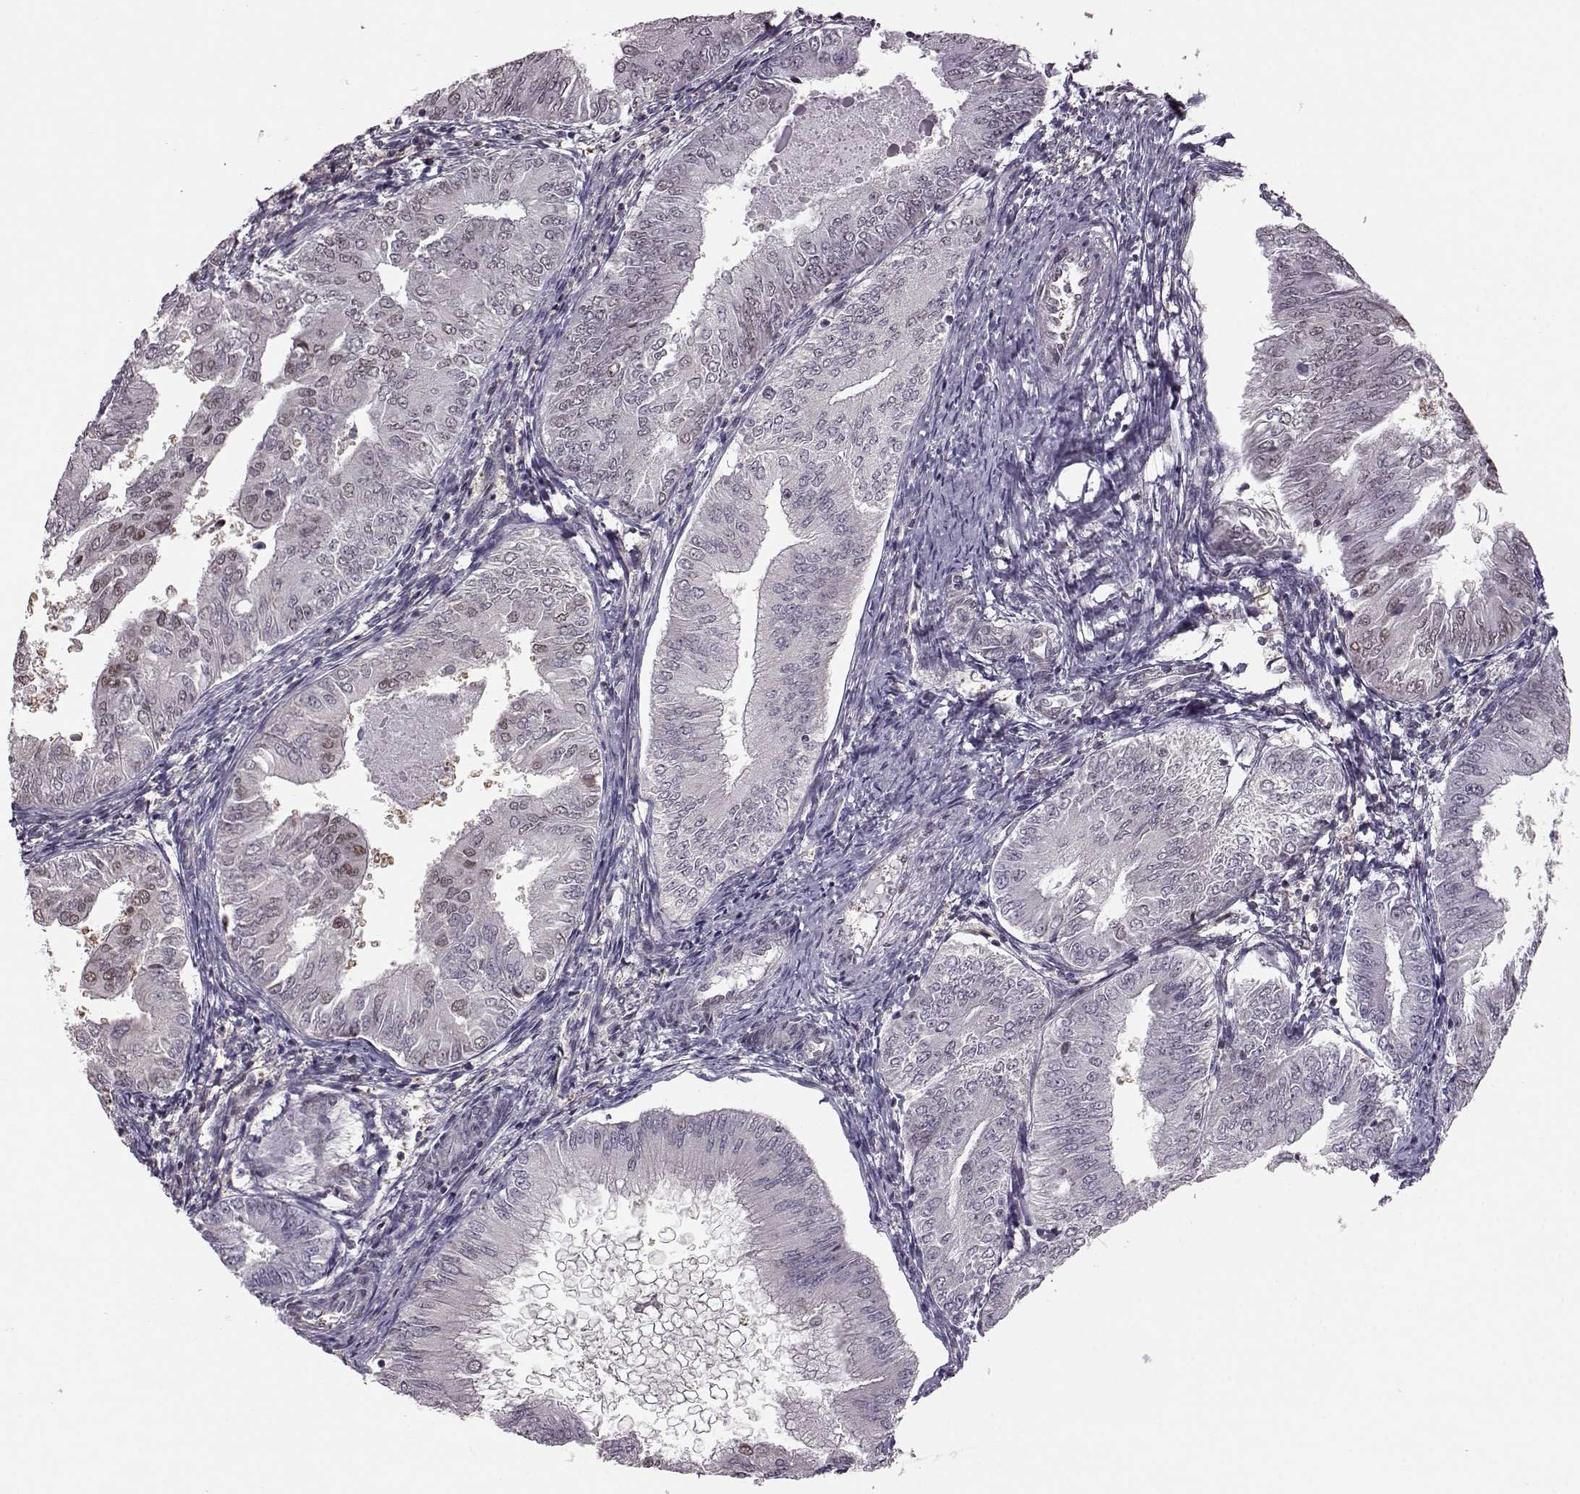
{"staining": {"intensity": "weak", "quantity": "<25%", "location": "nuclear"}, "tissue": "endometrial cancer", "cell_type": "Tumor cells", "image_type": "cancer", "snomed": [{"axis": "morphology", "description": "Adenocarcinoma, NOS"}, {"axis": "topography", "description": "Endometrium"}], "caption": "This is an immunohistochemistry photomicrograph of human endometrial adenocarcinoma. There is no staining in tumor cells.", "gene": "KLF6", "patient": {"sex": "female", "age": 53}}